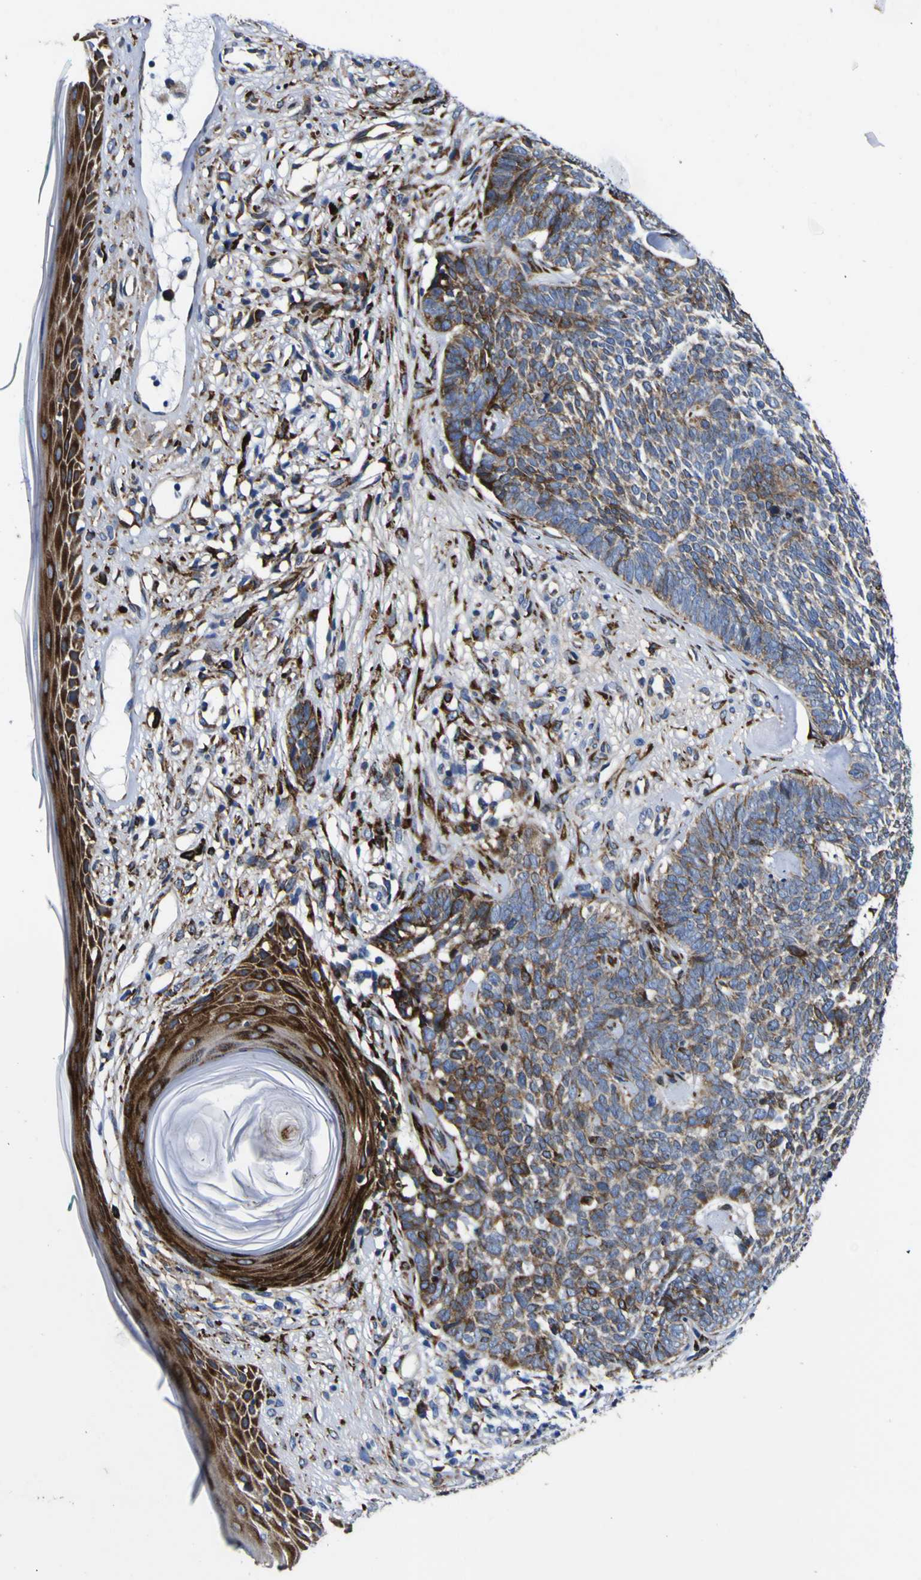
{"staining": {"intensity": "moderate", "quantity": "<25%", "location": "cytoplasmic/membranous"}, "tissue": "skin cancer", "cell_type": "Tumor cells", "image_type": "cancer", "snomed": [{"axis": "morphology", "description": "Basal cell carcinoma"}, {"axis": "topography", "description": "Skin"}], "caption": "Human skin cancer stained for a protein (brown) reveals moderate cytoplasmic/membranous positive positivity in about <25% of tumor cells.", "gene": "SCD", "patient": {"sex": "female", "age": 84}}